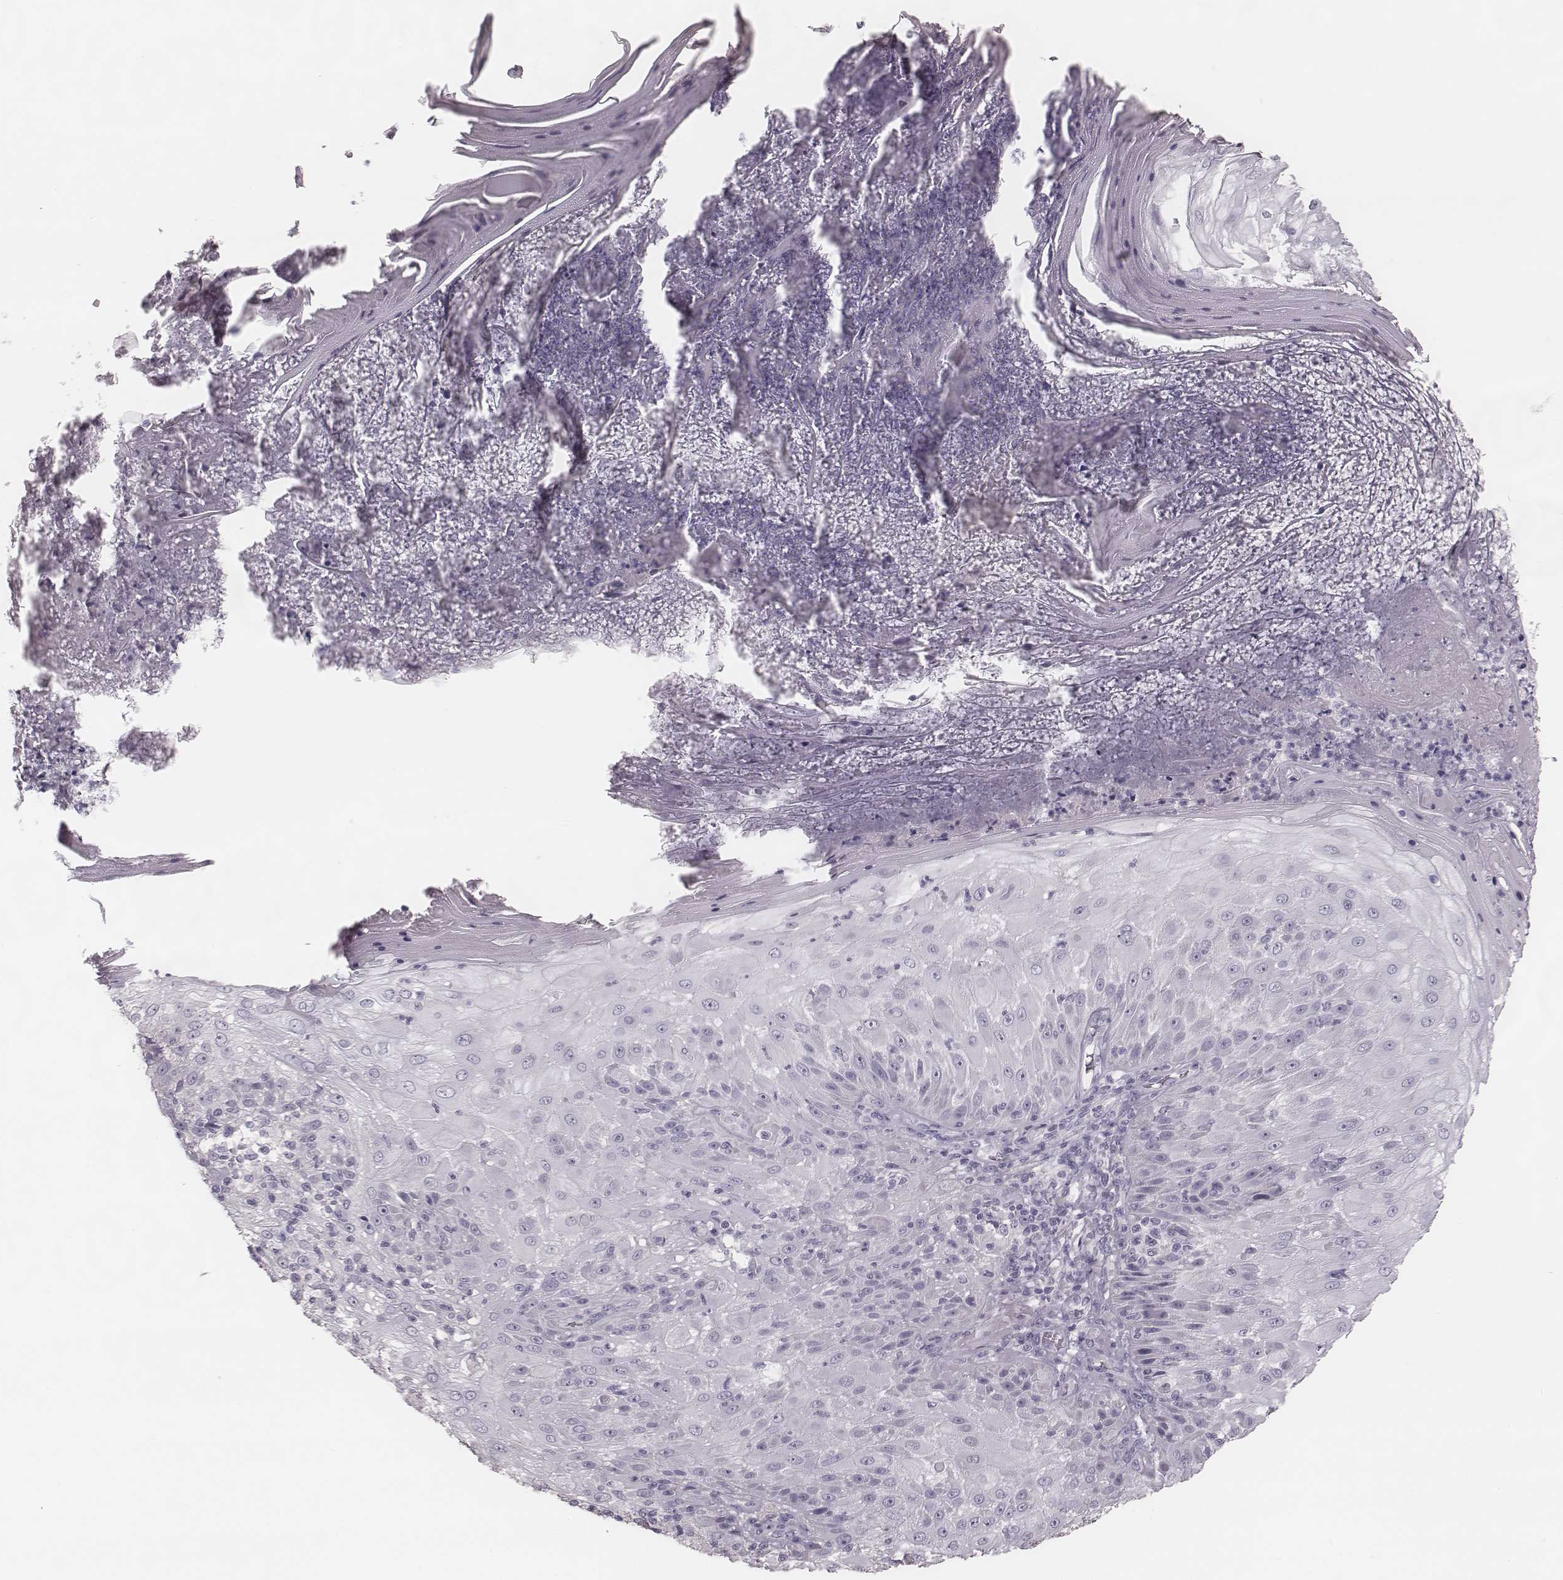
{"staining": {"intensity": "negative", "quantity": "none", "location": "none"}, "tissue": "skin cancer", "cell_type": "Tumor cells", "image_type": "cancer", "snomed": [{"axis": "morphology", "description": "Normal tissue, NOS"}, {"axis": "morphology", "description": "Squamous cell carcinoma, NOS"}, {"axis": "topography", "description": "Skin"}], "caption": "This is a photomicrograph of immunohistochemistry (IHC) staining of squamous cell carcinoma (skin), which shows no expression in tumor cells.", "gene": "SPA17", "patient": {"sex": "female", "age": 83}}